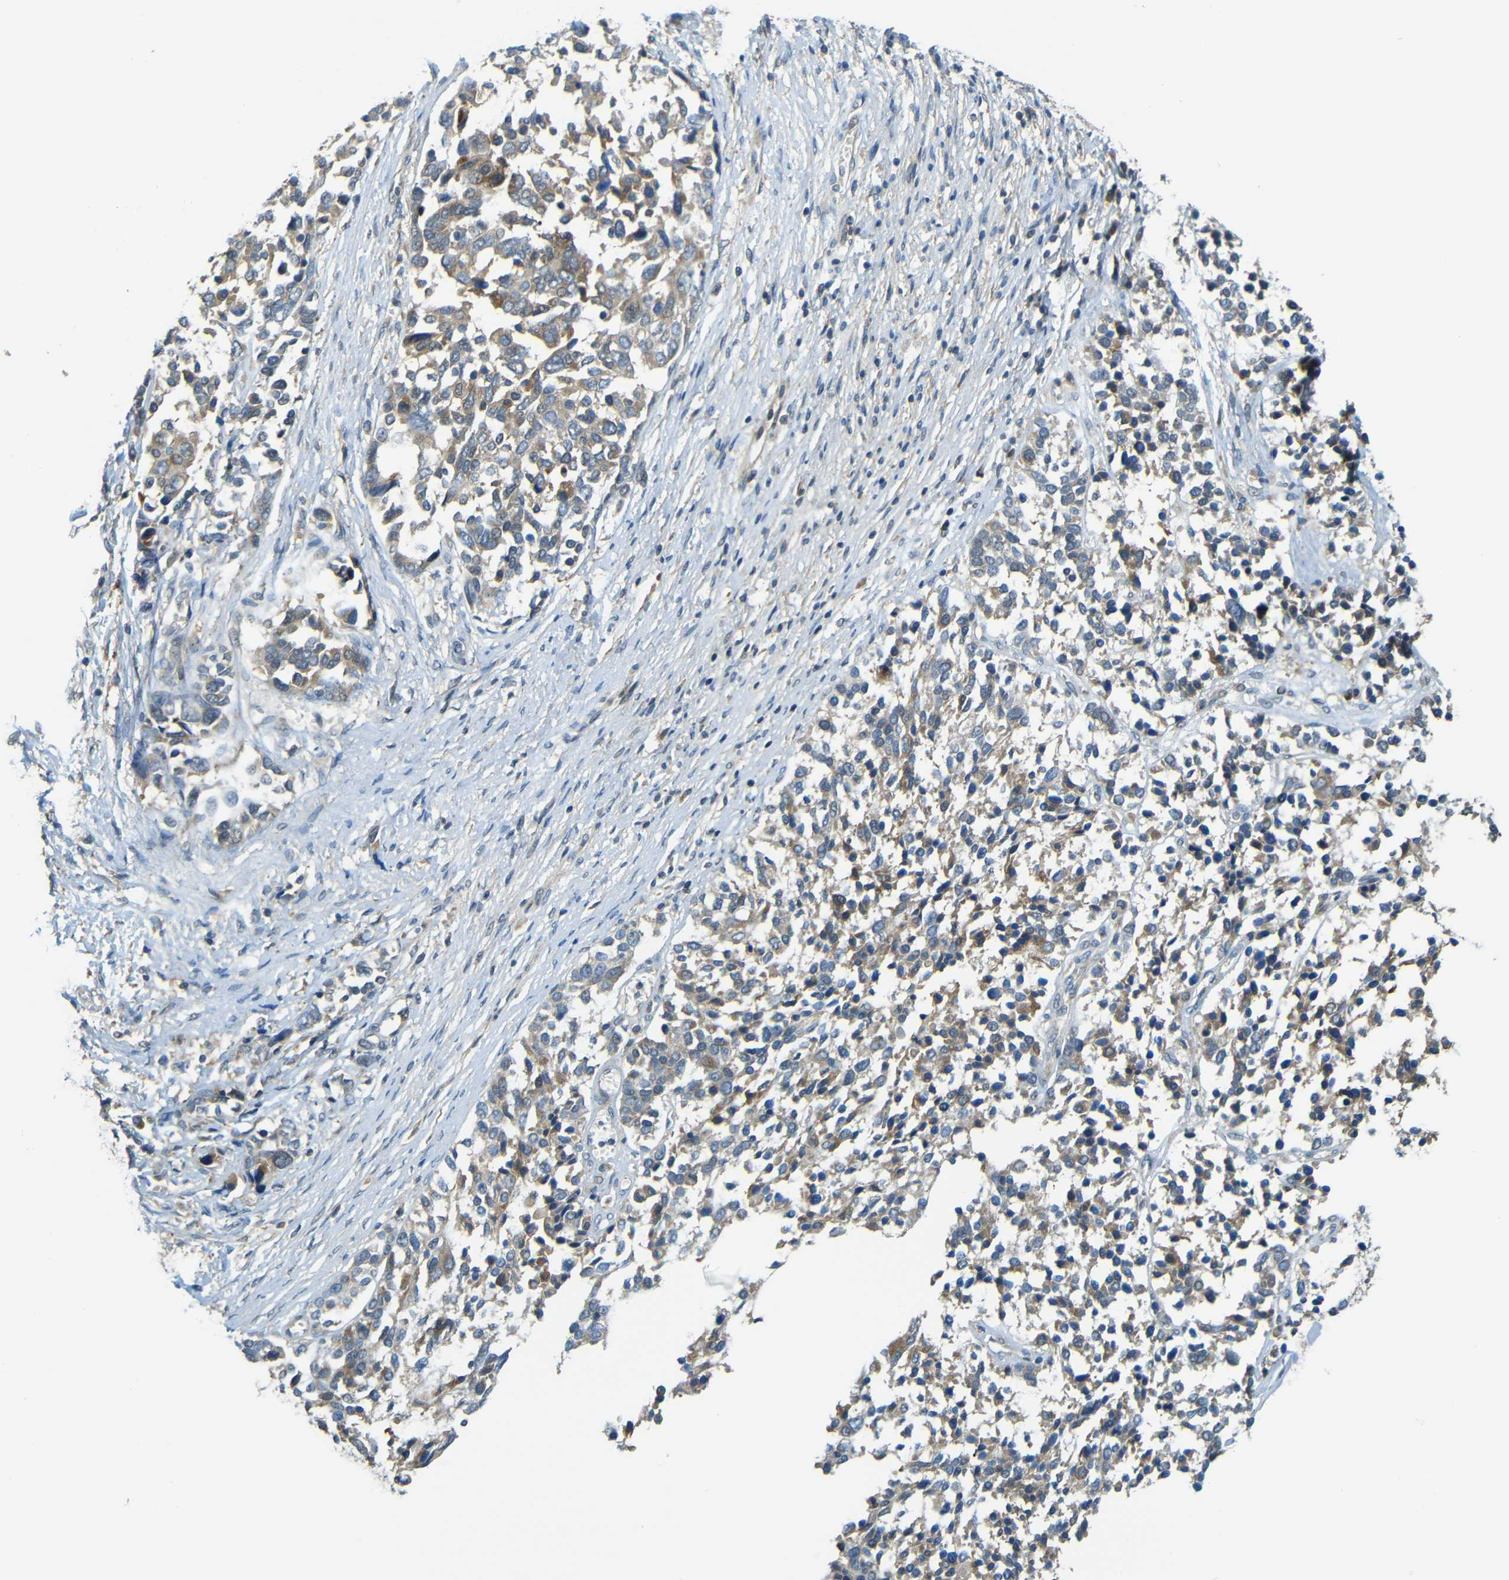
{"staining": {"intensity": "moderate", "quantity": "<25%", "location": "cytoplasmic/membranous"}, "tissue": "ovarian cancer", "cell_type": "Tumor cells", "image_type": "cancer", "snomed": [{"axis": "morphology", "description": "Cystadenocarcinoma, serous, NOS"}, {"axis": "topography", "description": "Ovary"}], "caption": "Immunohistochemistry micrograph of neoplastic tissue: human ovarian cancer stained using immunohistochemistry reveals low levels of moderate protein expression localized specifically in the cytoplasmic/membranous of tumor cells, appearing as a cytoplasmic/membranous brown color.", "gene": "FNDC3A", "patient": {"sex": "female", "age": 44}}